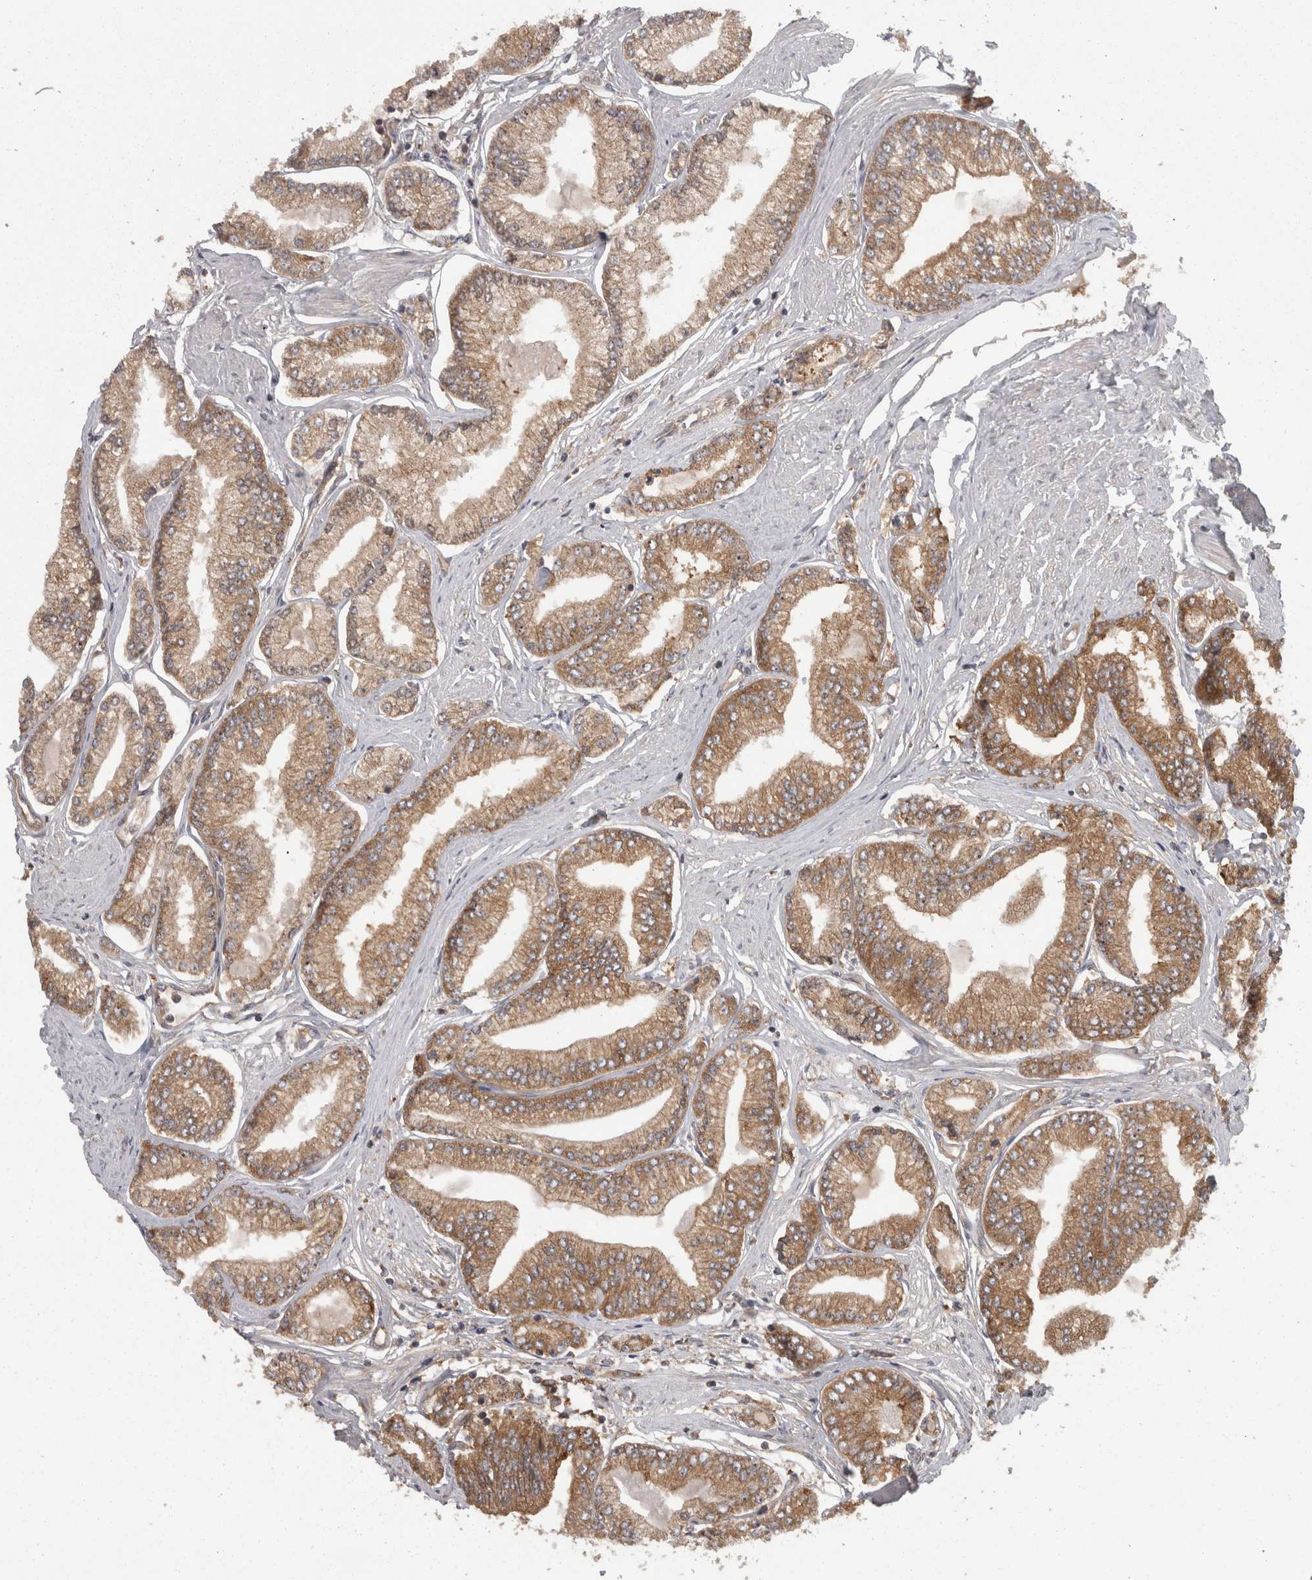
{"staining": {"intensity": "moderate", "quantity": ">75%", "location": "cytoplasmic/membranous"}, "tissue": "prostate cancer", "cell_type": "Tumor cells", "image_type": "cancer", "snomed": [{"axis": "morphology", "description": "Adenocarcinoma, Low grade"}, {"axis": "topography", "description": "Prostate"}], "caption": "Immunohistochemical staining of human prostate low-grade adenocarcinoma demonstrates moderate cytoplasmic/membranous protein positivity in approximately >75% of tumor cells. (DAB IHC, brown staining for protein, blue staining for nuclei).", "gene": "SMCR8", "patient": {"sex": "male", "age": 52}}